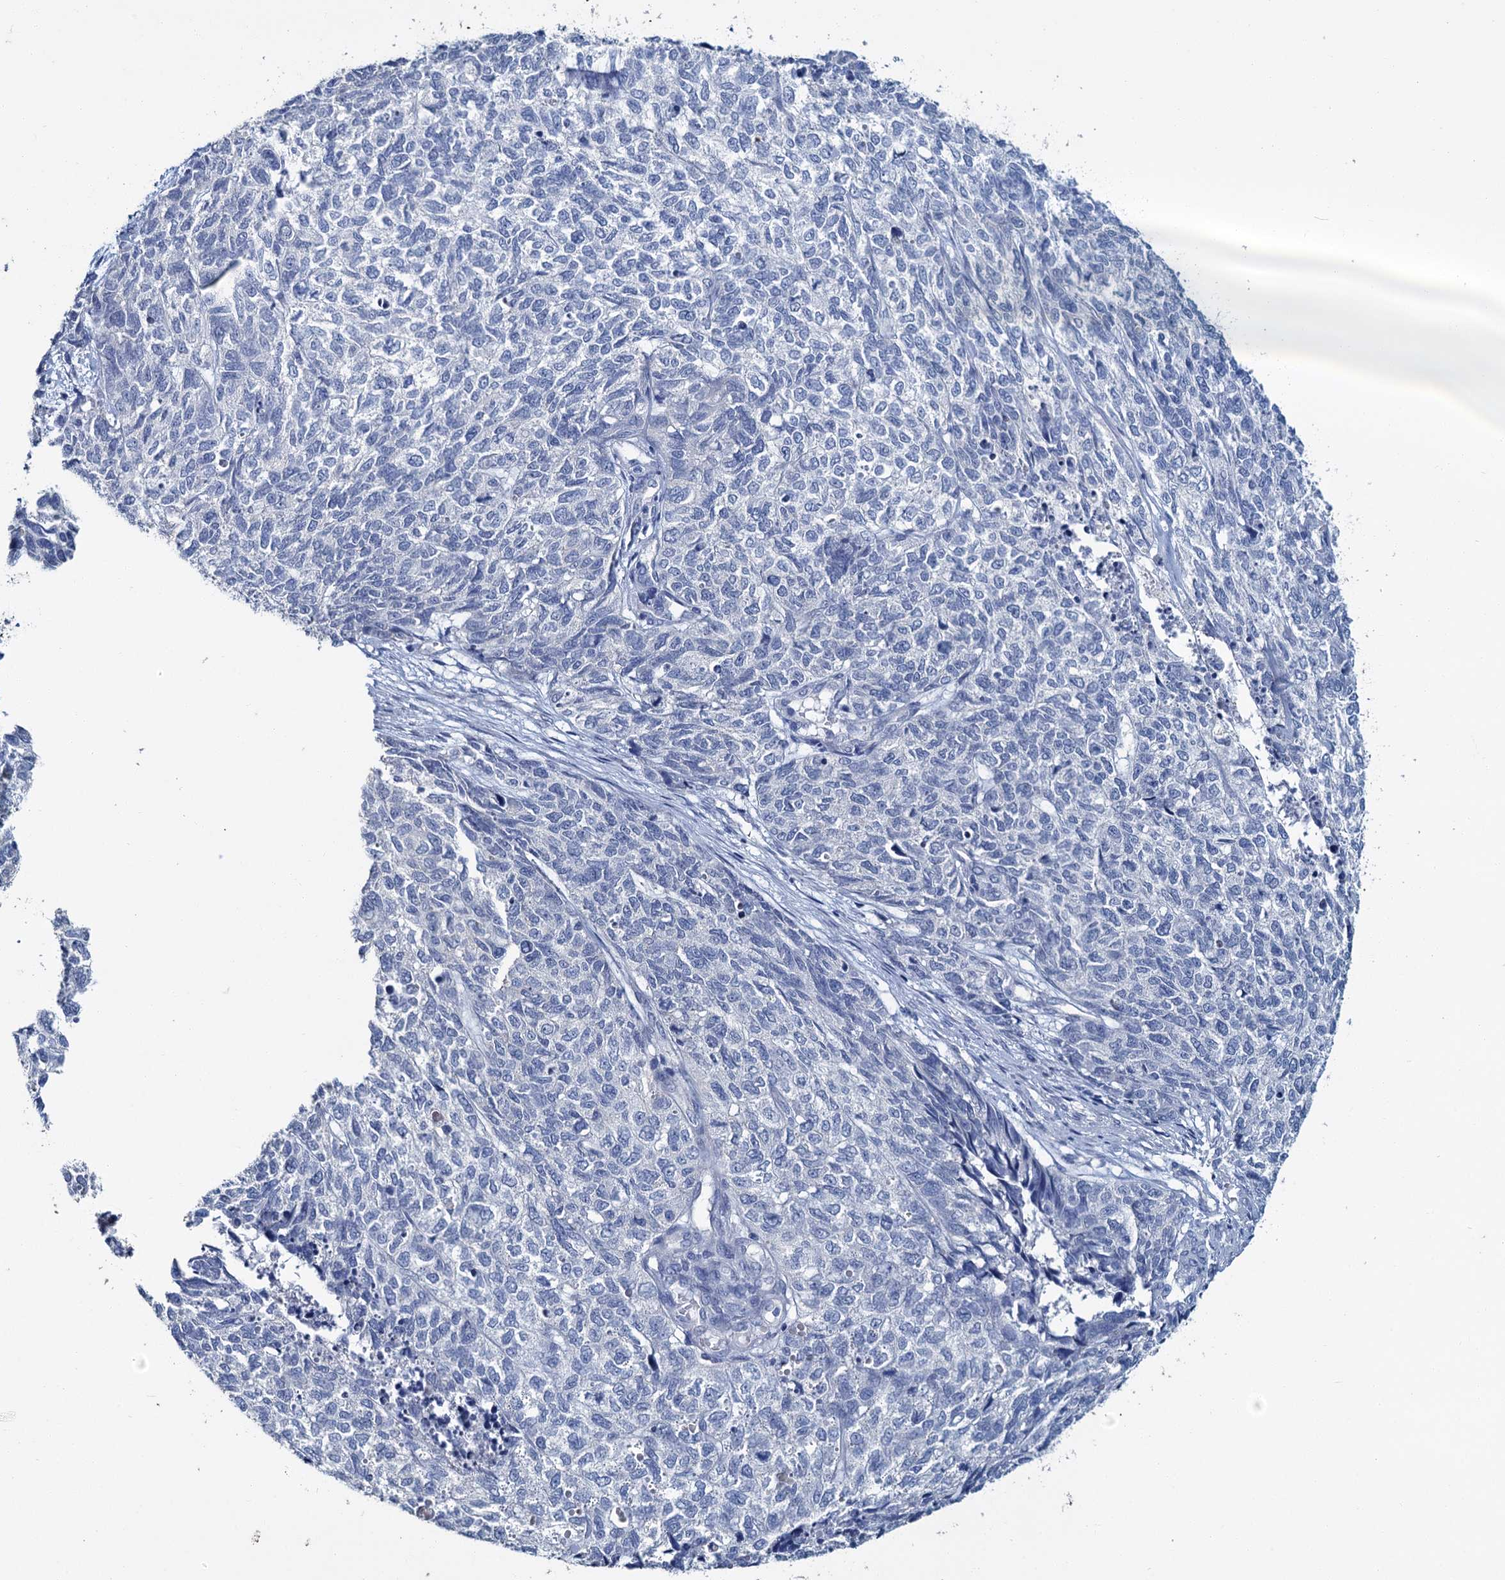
{"staining": {"intensity": "negative", "quantity": "none", "location": "none"}, "tissue": "cervical cancer", "cell_type": "Tumor cells", "image_type": "cancer", "snomed": [{"axis": "morphology", "description": "Squamous cell carcinoma, NOS"}, {"axis": "topography", "description": "Cervix"}], "caption": "This photomicrograph is of cervical cancer stained with IHC to label a protein in brown with the nuclei are counter-stained blue. There is no staining in tumor cells. Nuclei are stained in blue.", "gene": "SNCB", "patient": {"sex": "female", "age": 63}}